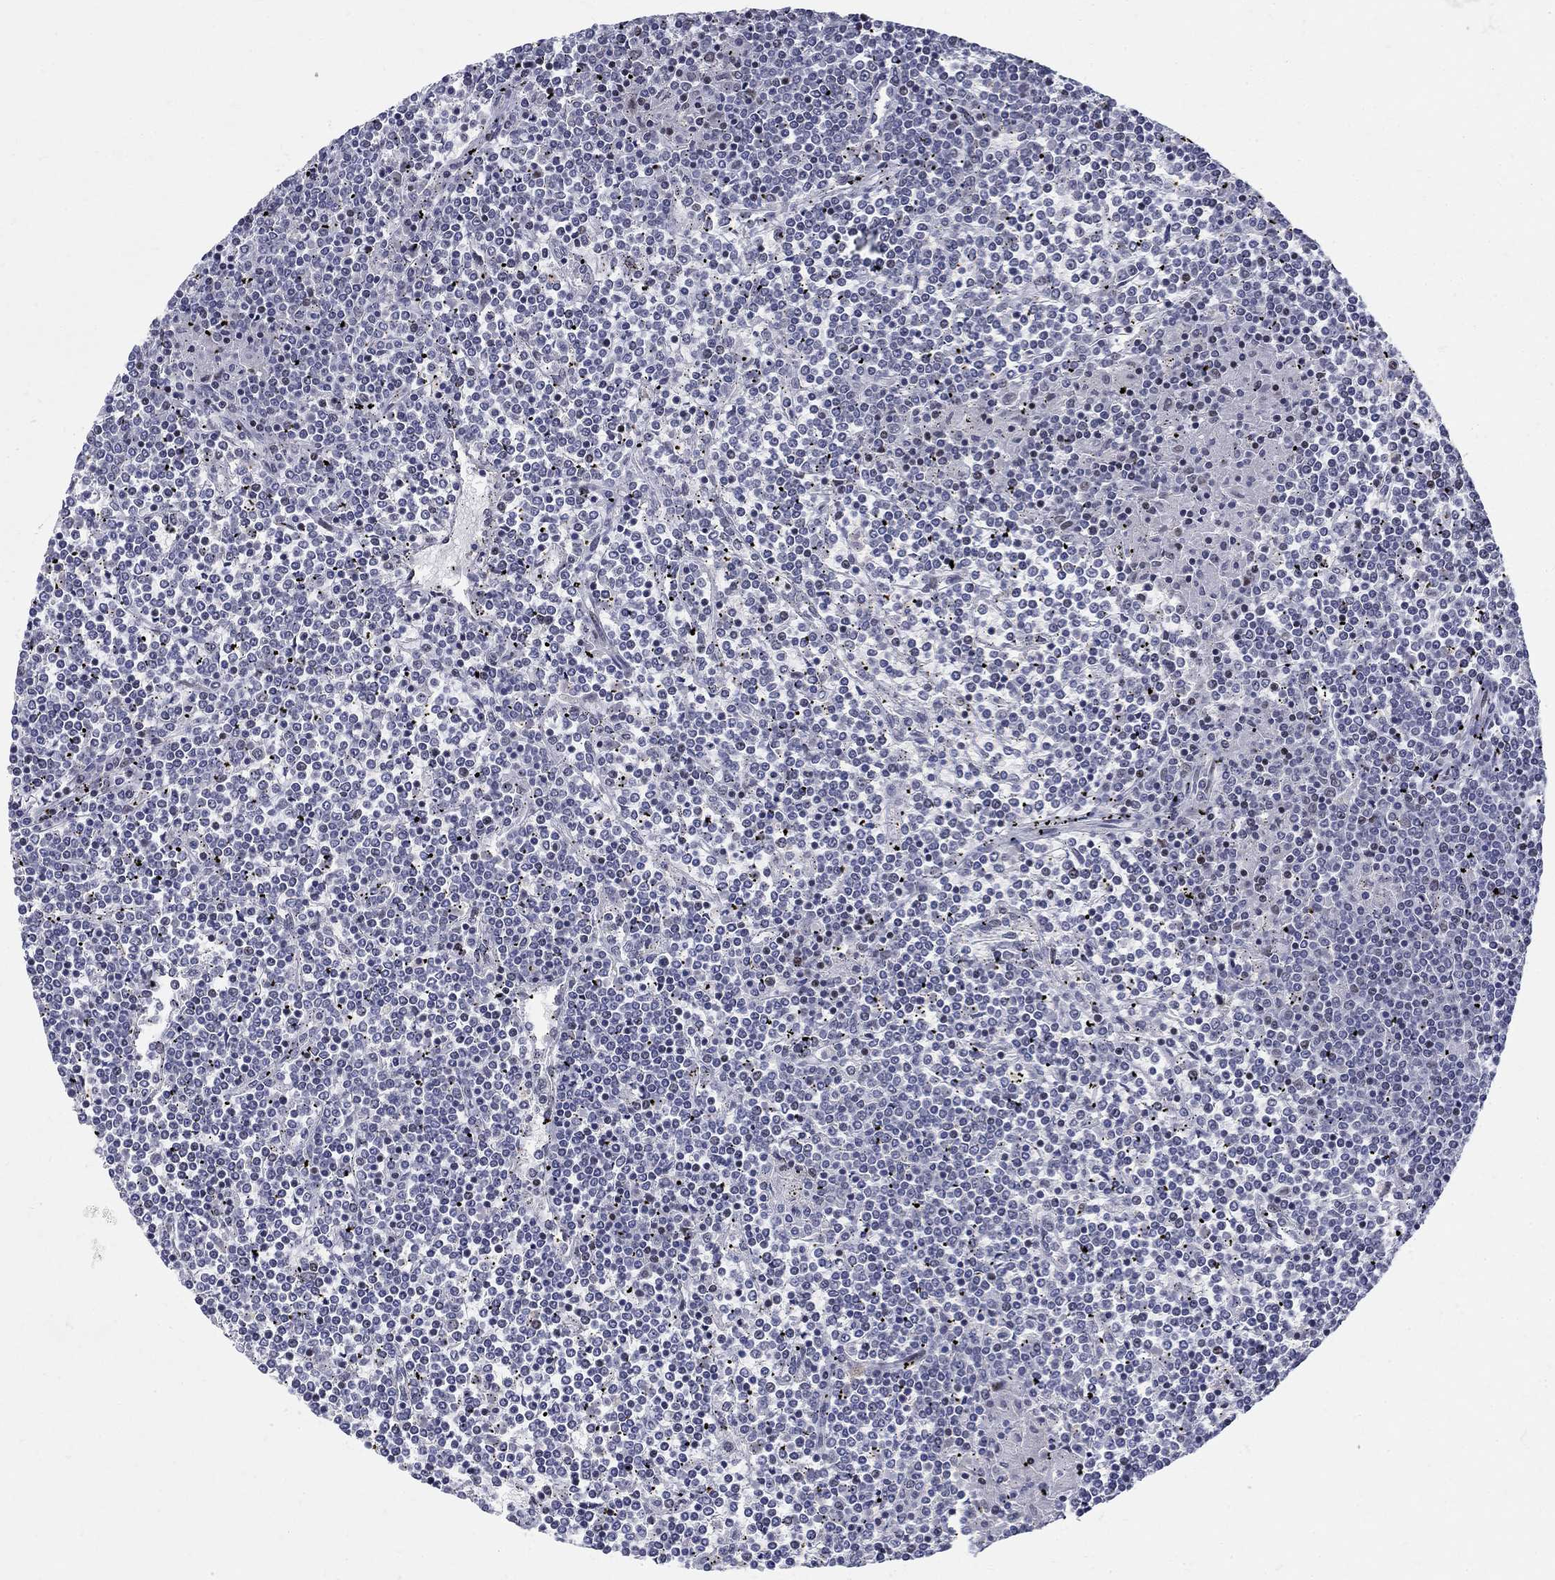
{"staining": {"intensity": "negative", "quantity": "none", "location": "none"}, "tissue": "lymphoma", "cell_type": "Tumor cells", "image_type": "cancer", "snomed": [{"axis": "morphology", "description": "Malignant lymphoma, non-Hodgkin's type, Low grade"}, {"axis": "topography", "description": "Spleen"}], "caption": "DAB (3,3'-diaminobenzidine) immunohistochemical staining of low-grade malignant lymphoma, non-Hodgkin's type reveals no significant positivity in tumor cells. (Immunohistochemistry (ihc), brightfield microscopy, high magnification).", "gene": "BHLHE22", "patient": {"sex": "female", "age": 19}}